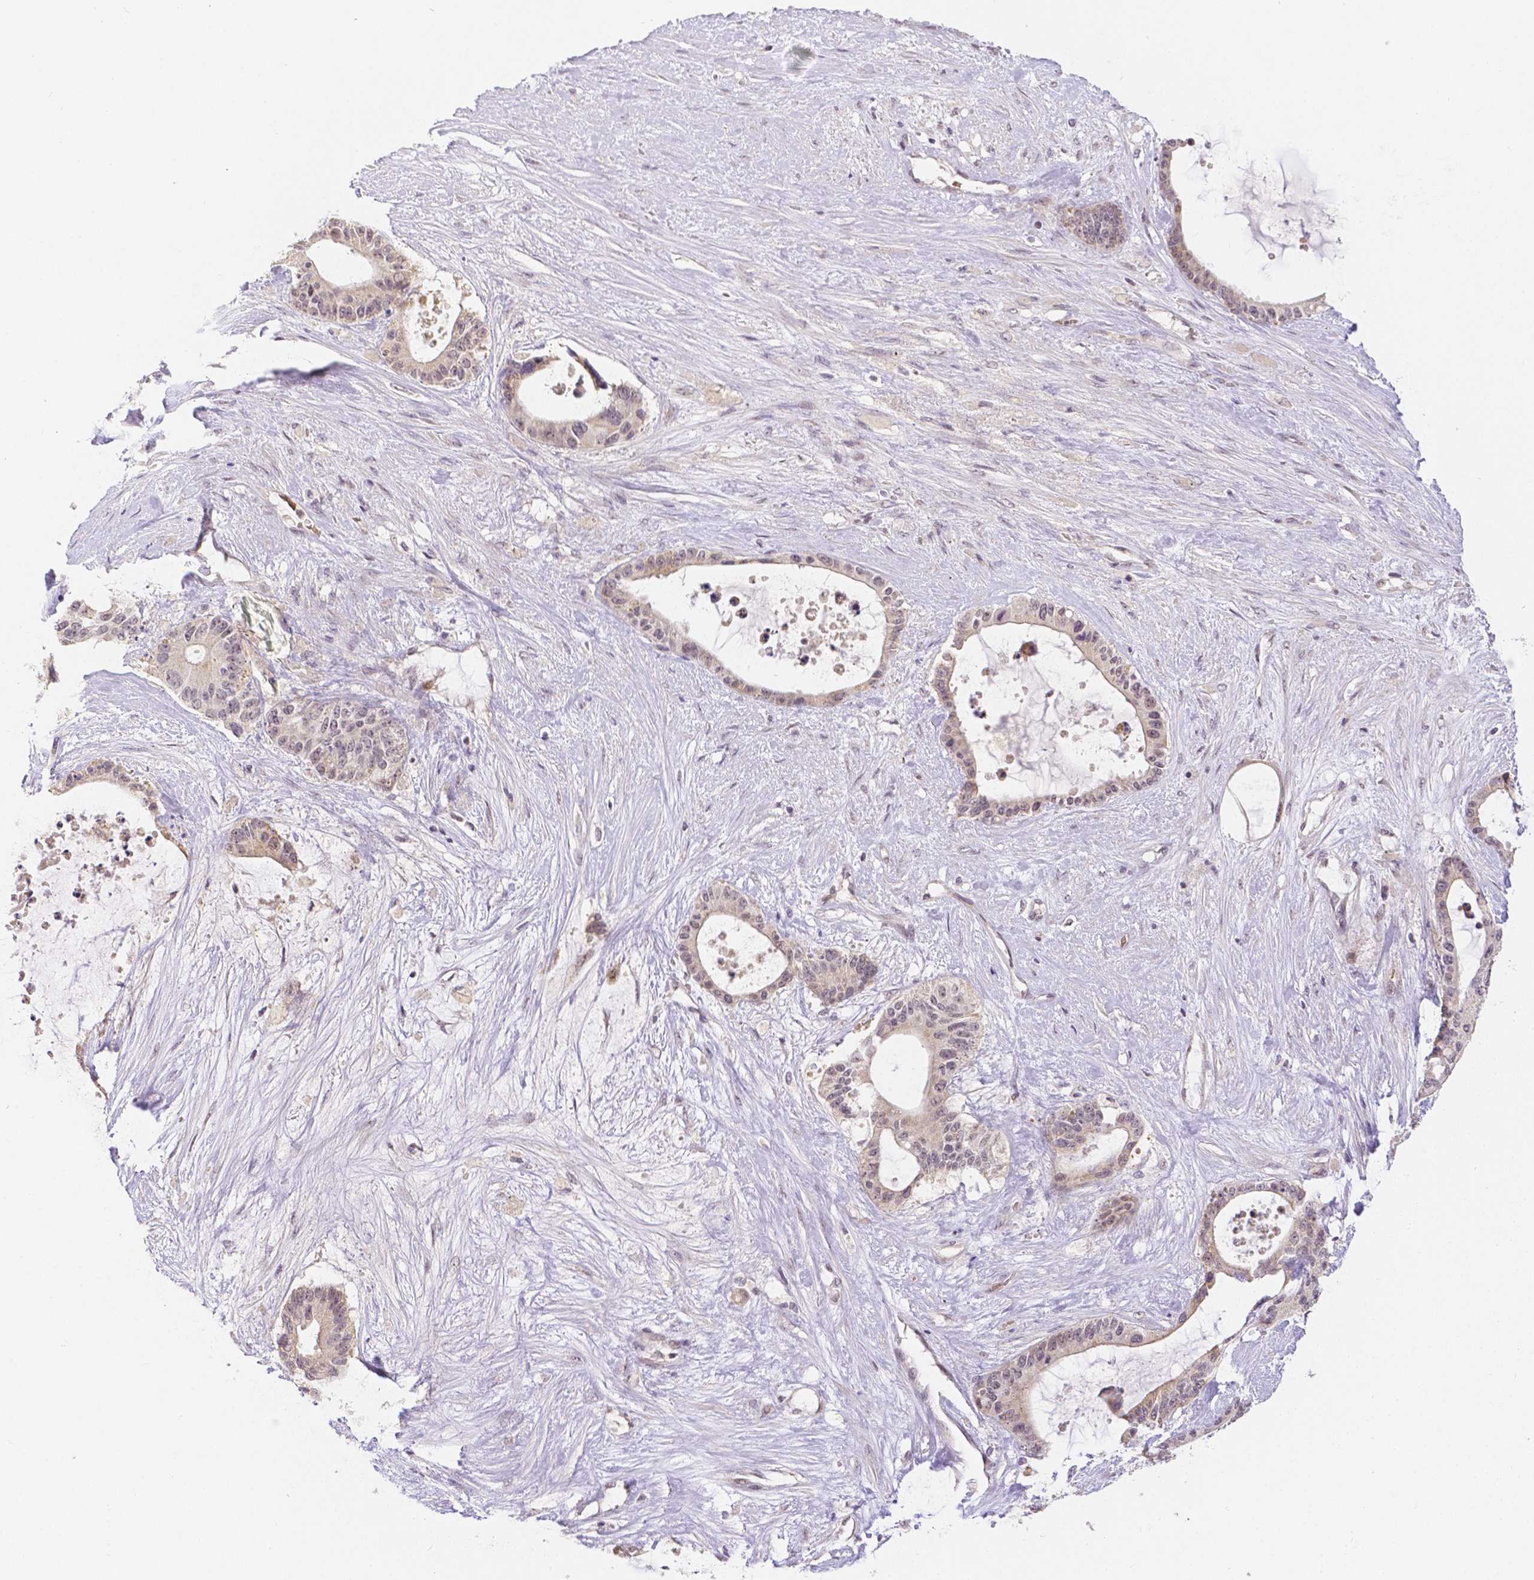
{"staining": {"intensity": "weak", "quantity": "<25%", "location": "cytoplasmic/membranous,nuclear"}, "tissue": "liver cancer", "cell_type": "Tumor cells", "image_type": "cancer", "snomed": [{"axis": "morphology", "description": "Normal tissue, NOS"}, {"axis": "morphology", "description": "Cholangiocarcinoma"}, {"axis": "topography", "description": "Liver"}, {"axis": "topography", "description": "Peripheral nerve tissue"}], "caption": "A histopathology image of human cholangiocarcinoma (liver) is negative for staining in tumor cells.", "gene": "ZNF280B", "patient": {"sex": "female", "age": 73}}